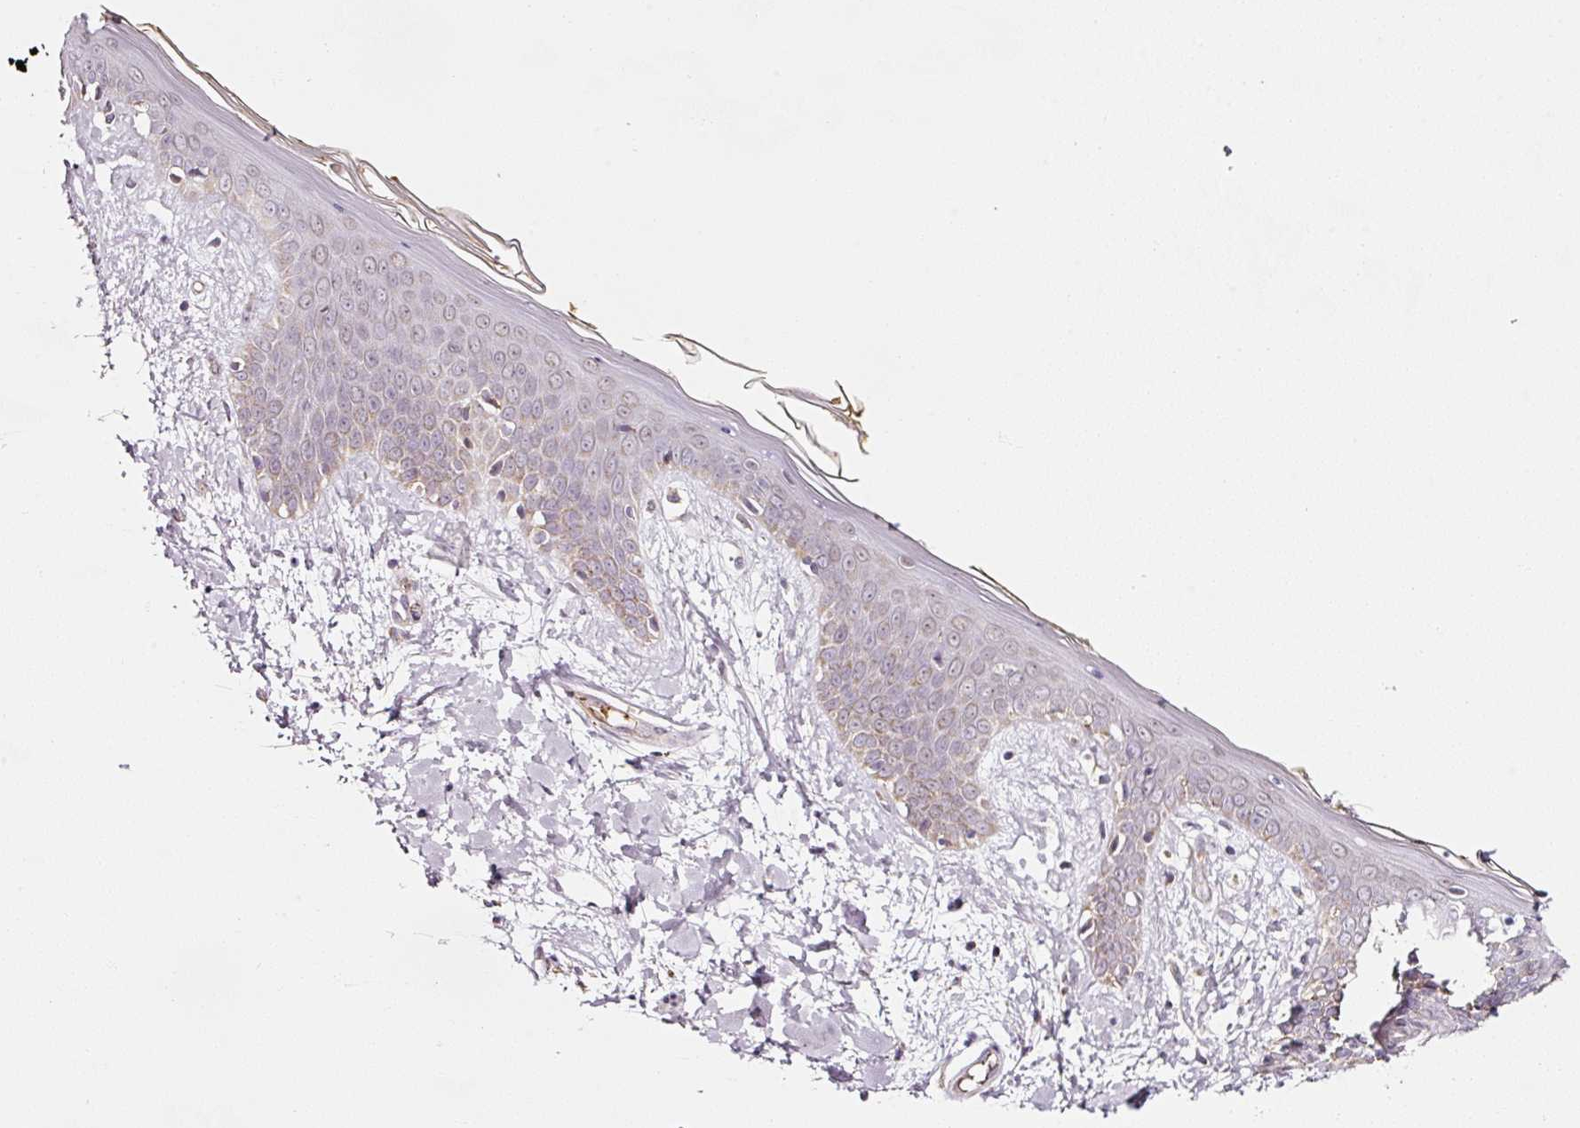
{"staining": {"intensity": "weak", "quantity": ">75%", "location": "cytoplasmic/membranous"}, "tissue": "skin", "cell_type": "Fibroblasts", "image_type": "normal", "snomed": [{"axis": "morphology", "description": "Normal tissue, NOS"}, {"axis": "topography", "description": "Skin"}], "caption": "Immunohistochemistry of normal human skin exhibits low levels of weak cytoplasmic/membranous expression in approximately >75% of fibroblasts. The protein is stained brown, and the nuclei are stained in blue (DAB IHC with brightfield microscopy, high magnification).", "gene": "ZNF460", "patient": {"sex": "female", "age": 34}}